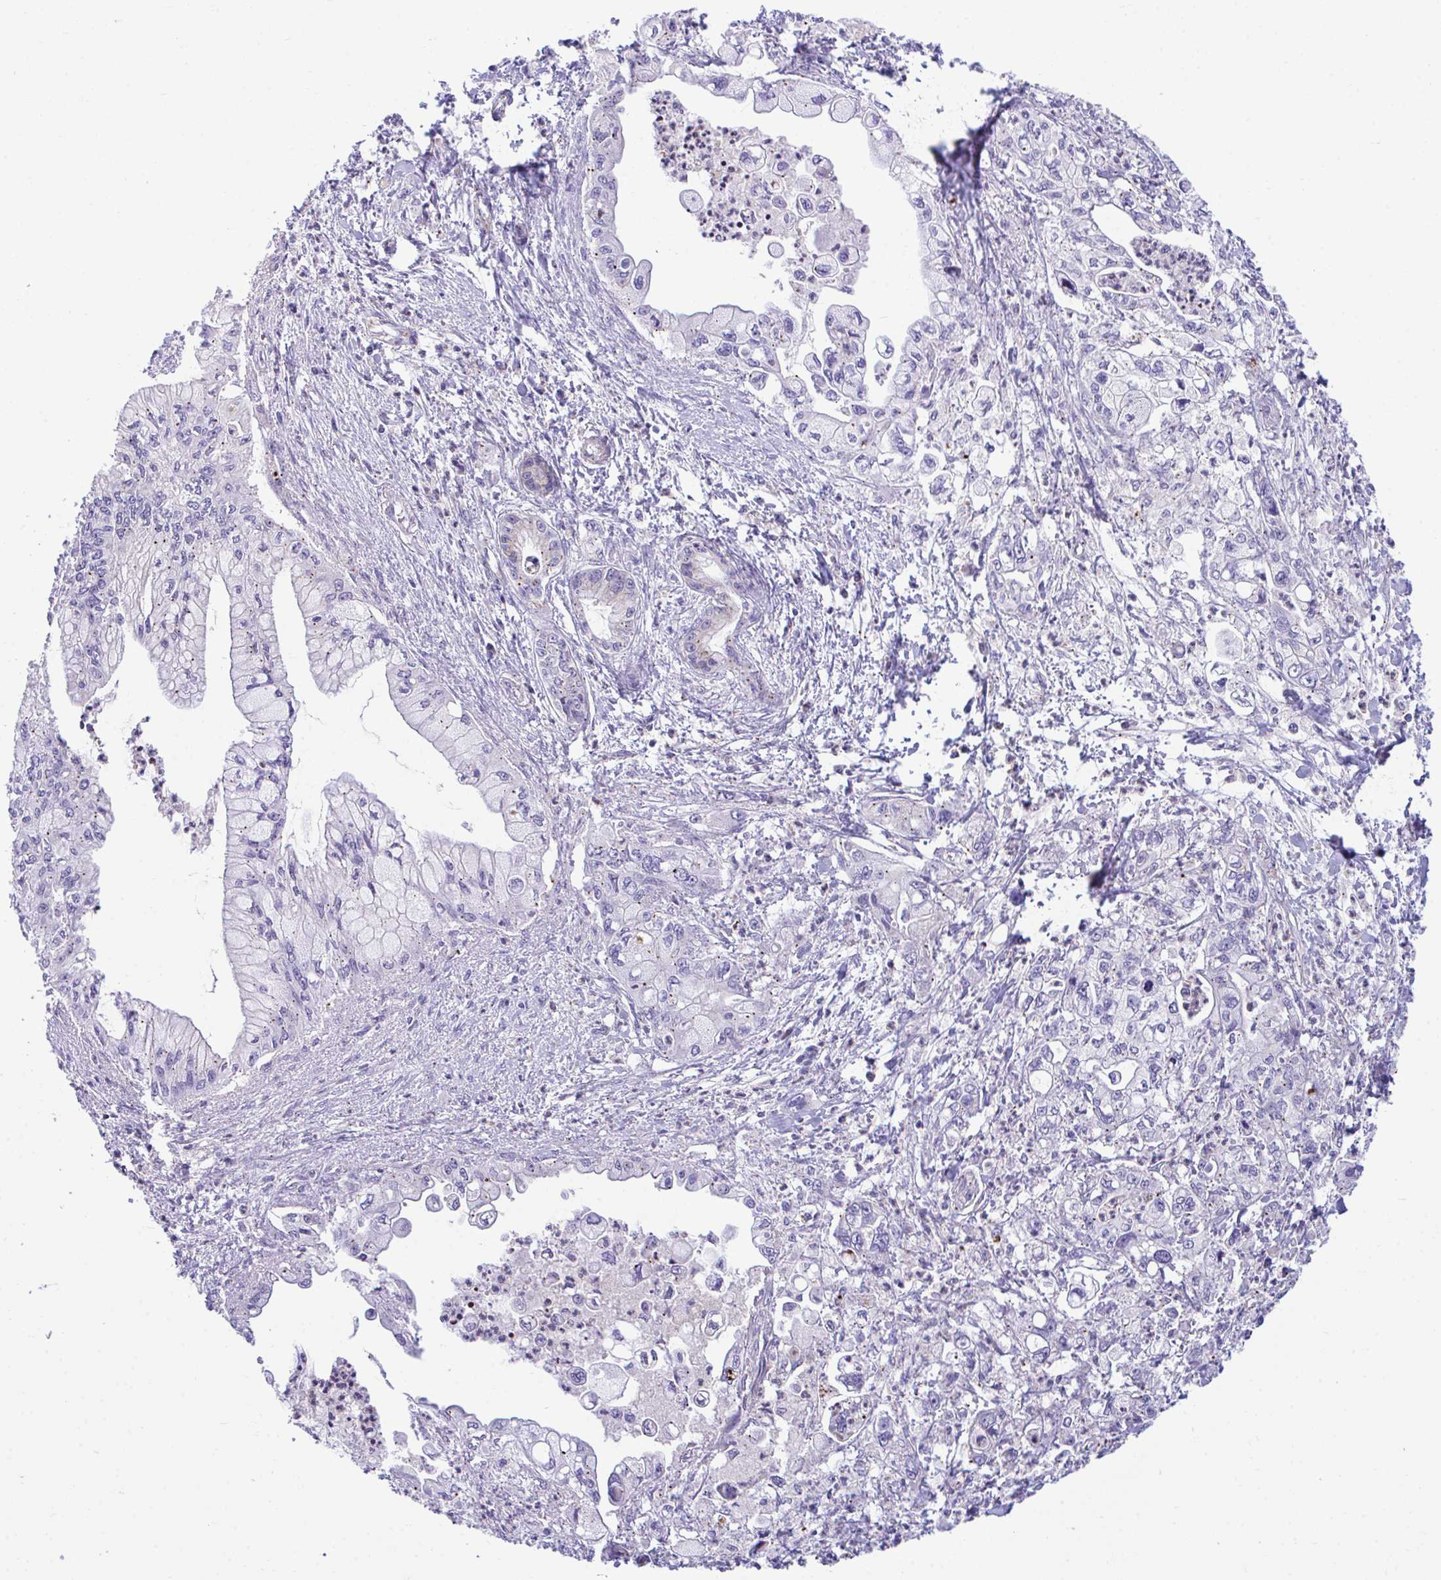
{"staining": {"intensity": "moderate", "quantity": "<25%", "location": "cytoplasmic/membranous"}, "tissue": "pancreatic cancer", "cell_type": "Tumor cells", "image_type": "cancer", "snomed": [{"axis": "morphology", "description": "Adenocarcinoma, NOS"}, {"axis": "topography", "description": "Pancreas"}], "caption": "The histopathology image reveals immunohistochemical staining of pancreatic adenocarcinoma. There is moderate cytoplasmic/membranous expression is identified in about <25% of tumor cells.", "gene": "MRPS16", "patient": {"sex": "male", "age": 61}}